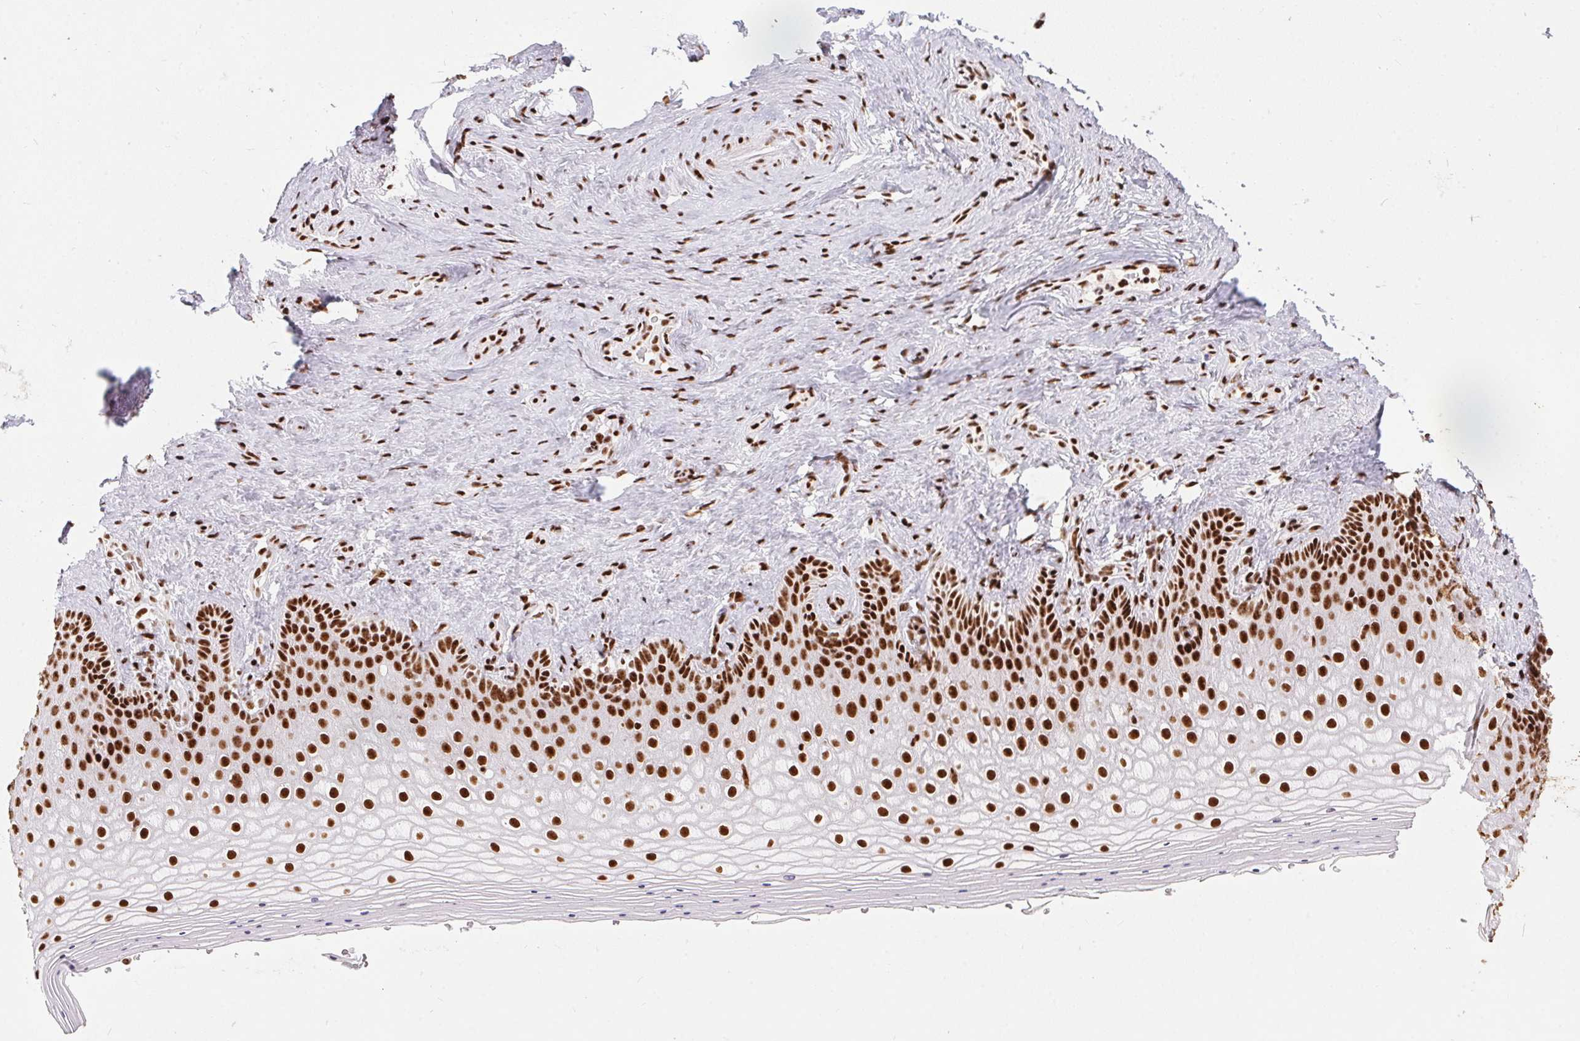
{"staining": {"intensity": "strong", "quantity": ">75%", "location": "nuclear"}, "tissue": "vagina", "cell_type": "Squamous epithelial cells", "image_type": "normal", "snomed": [{"axis": "morphology", "description": "Normal tissue, NOS"}, {"axis": "topography", "description": "Vagina"}], "caption": "DAB (3,3'-diaminobenzidine) immunohistochemical staining of unremarkable vagina displays strong nuclear protein expression in approximately >75% of squamous epithelial cells. (IHC, brightfield microscopy, high magnification).", "gene": "PAGE3", "patient": {"sex": "female", "age": 42}}